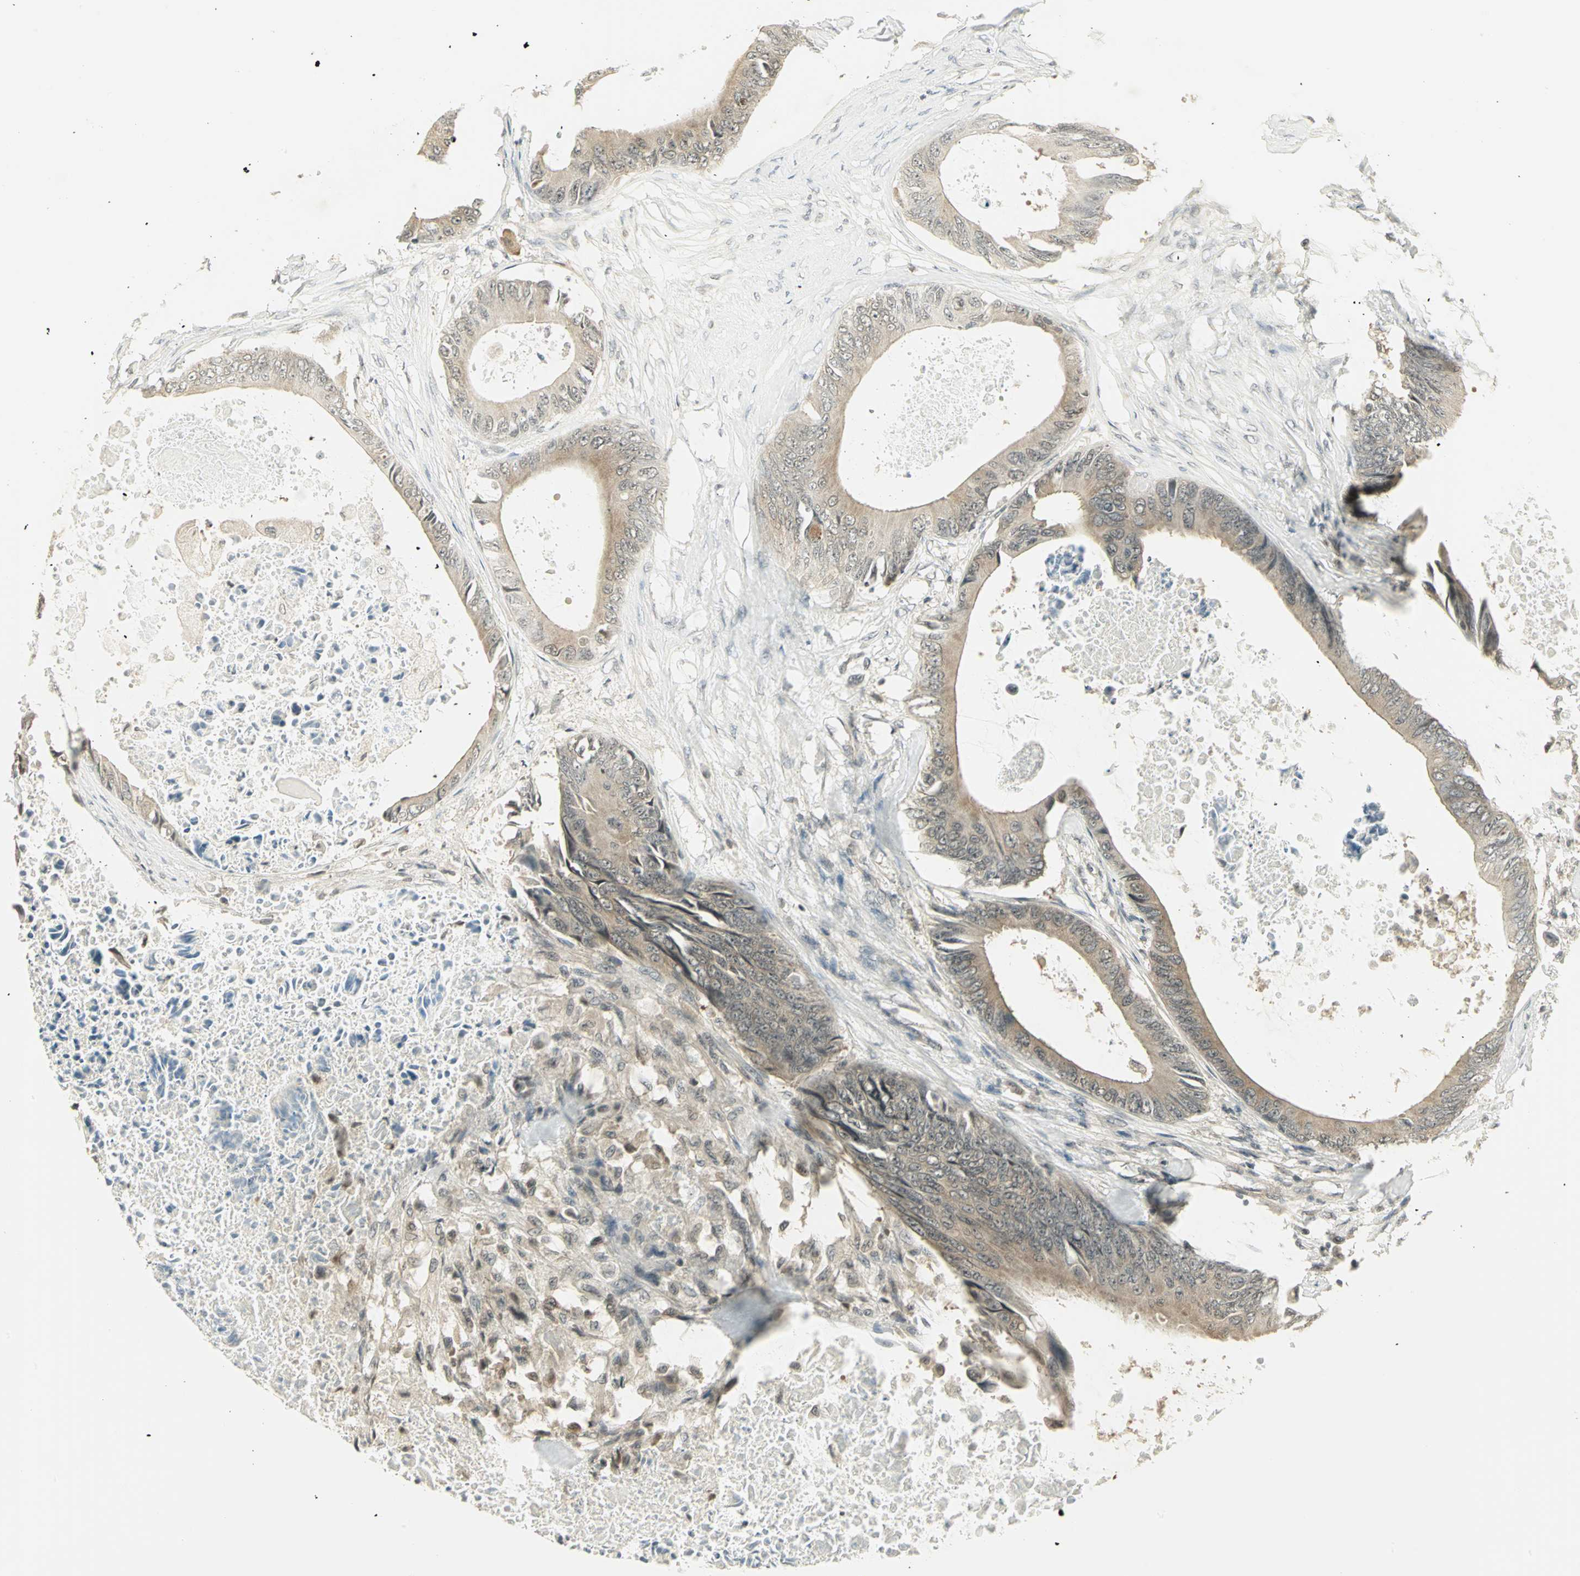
{"staining": {"intensity": "weak", "quantity": ">75%", "location": "cytoplasmic/membranous"}, "tissue": "colorectal cancer", "cell_type": "Tumor cells", "image_type": "cancer", "snomed": [{"axis": "morphology", "description": "Normal tissue, NOS"}, {"axis": "morphology", "description": "Adenocarcinoma, NOS"}, {"axis": "topography", "description": "Rectum"}, {"axis": "topography", "description": "Peripheral nerve tissue"}], "caption": "Immunohistochemical staining of colorectal cancer shows low levels of weak cytoplasmic/membranous protein expression in about >75% of tumor cells.", "gene": "CDC34", "patient": {"sex": "female", "age": 77}}